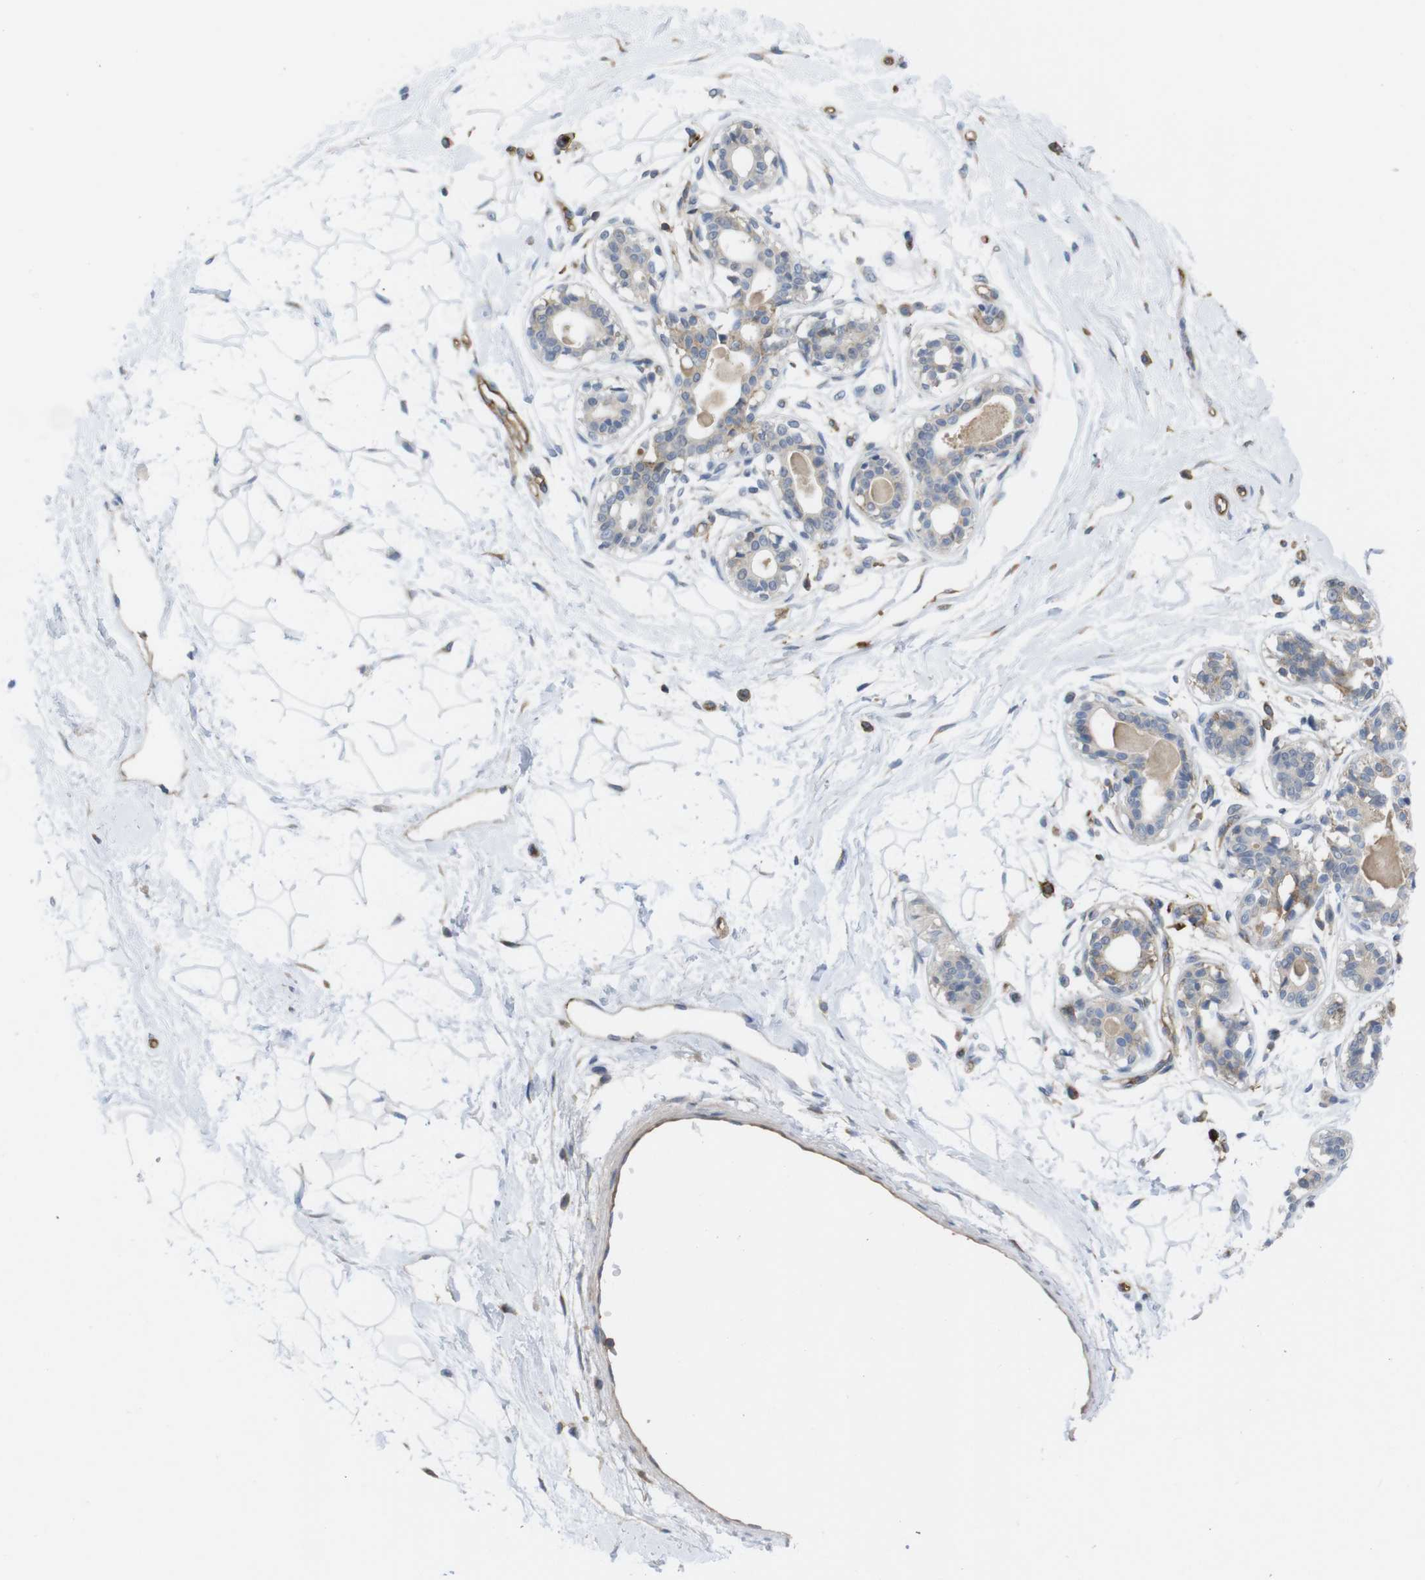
{"staining": {"intensity": "negative", "quantity": "none", "location": "none"}, "tissue": "breast", "cell_type": "Adipocytes", "image_type": "normal", "snomed": [{"axis": "morphology", "description": "Normal tissue, NOS"}, {"axis": "topography", "description": "Breast"}], "caption": "Immunohistochemical staining of unremarkable human breast displays no significant staining in adipocytes. The staining was performed using DAB (3,3'-diaminobenzidine) to visualize the protein expression in brown, while the nuclei were stained in blue with hematoxylin (Magnification: 20x).", "gene": "CCR6", "patient": {"sex": "female", "age": 45}}